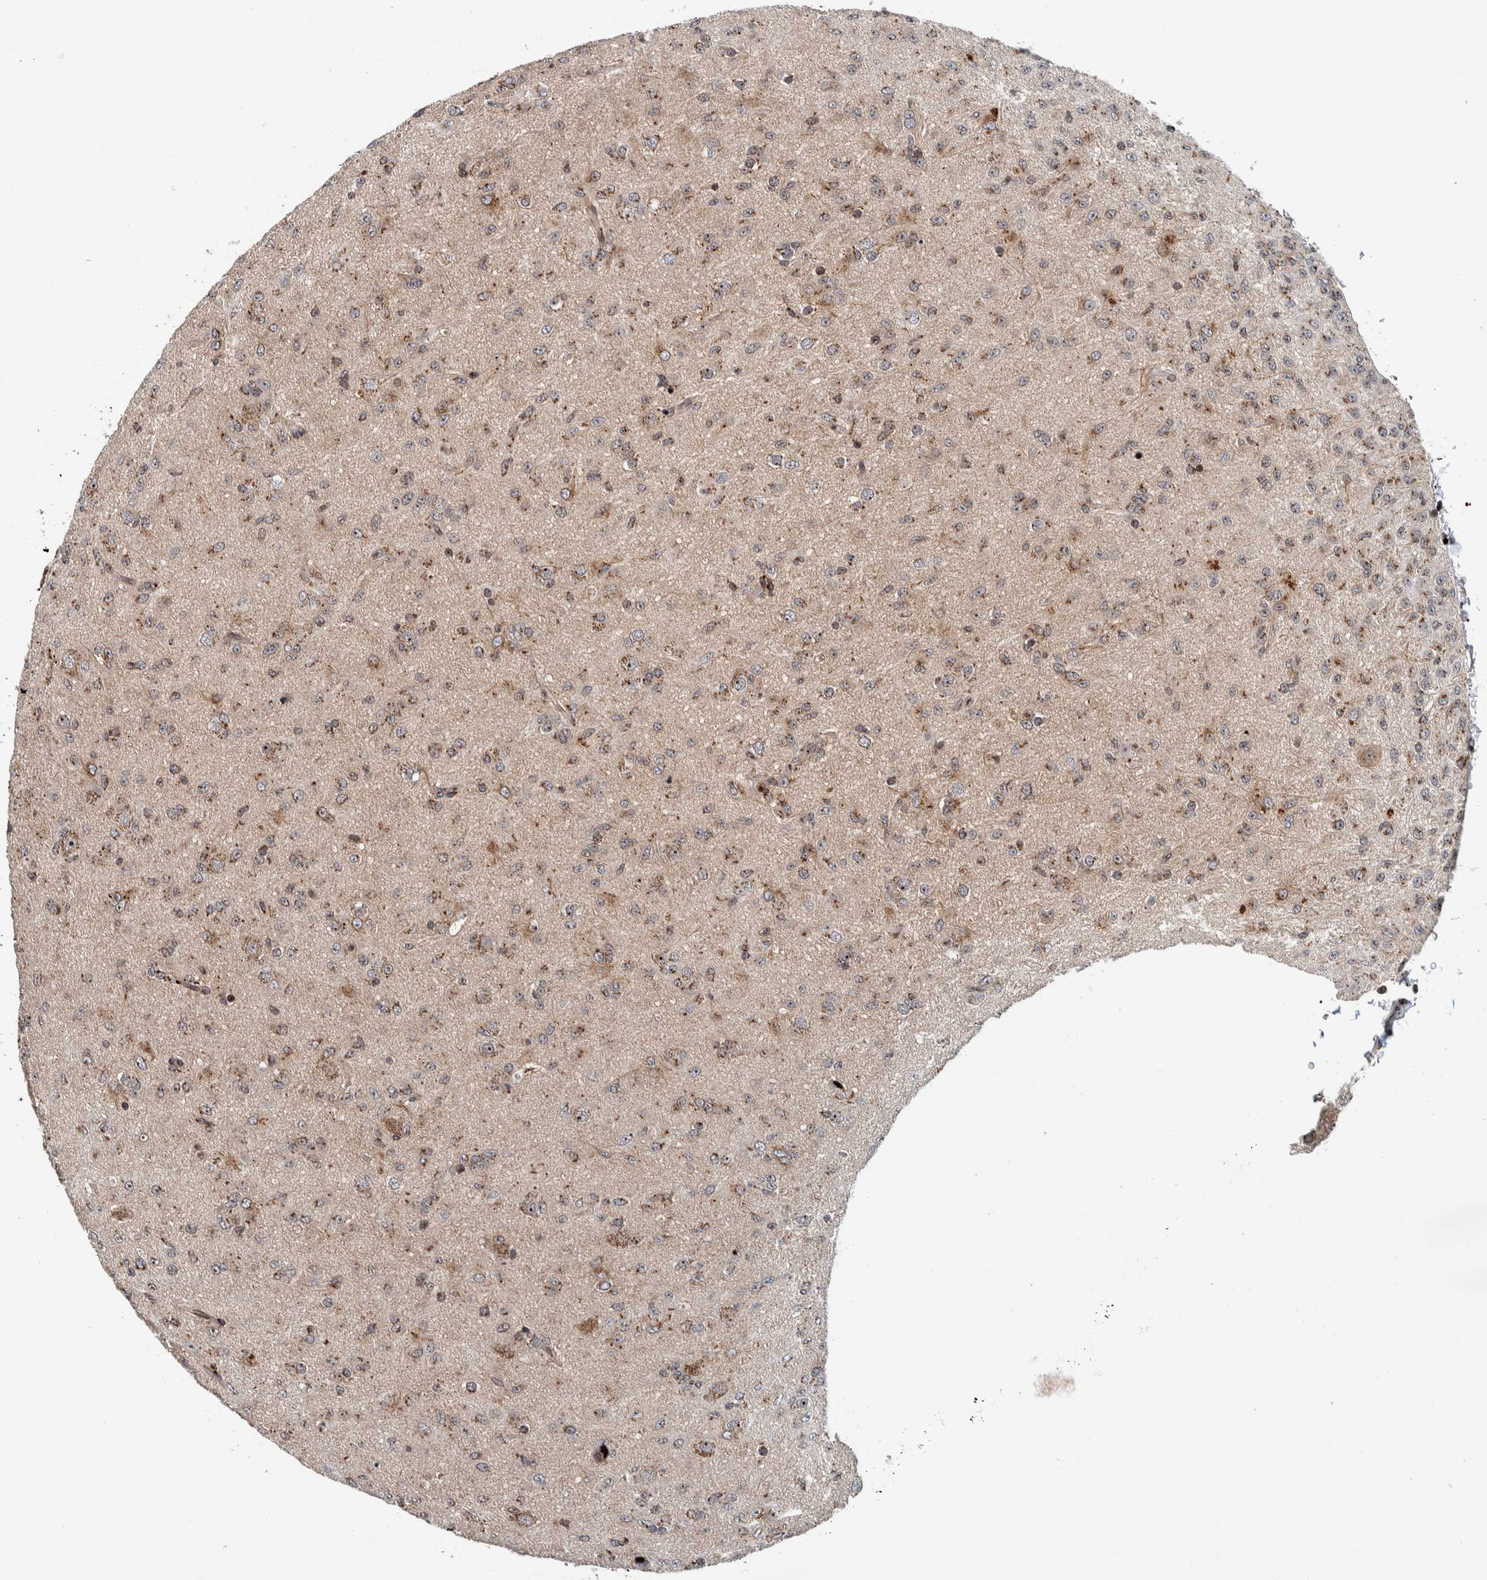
{"staining": {"intensity": "moderate", "quantity": "25%-75%", "location": "cytoplasmic/membranous,nuclear"}, "tissue": "glioma", "cell_type": "Tumor cells", "image_type": "cancer", "snomed": [{"axis": "morphology", "description": "Glioma, malignant, Low grade"}, {"axis": "topography", "description": "Brain"}], "caption": "Immunohistochemistry photomicrograph of neoplastic tissue: human glioma stained using immunohistochemistry (IHC) demonstrates medium levels of moderate protein expression localized specifically in the cytoplasmic/membranous and nuclear of tumor cells, appearing as a cytoplasmic/membranous and nuclear brown color.", "gene": "CCDC182", "patient": {"sex": "male", "age": 65}}